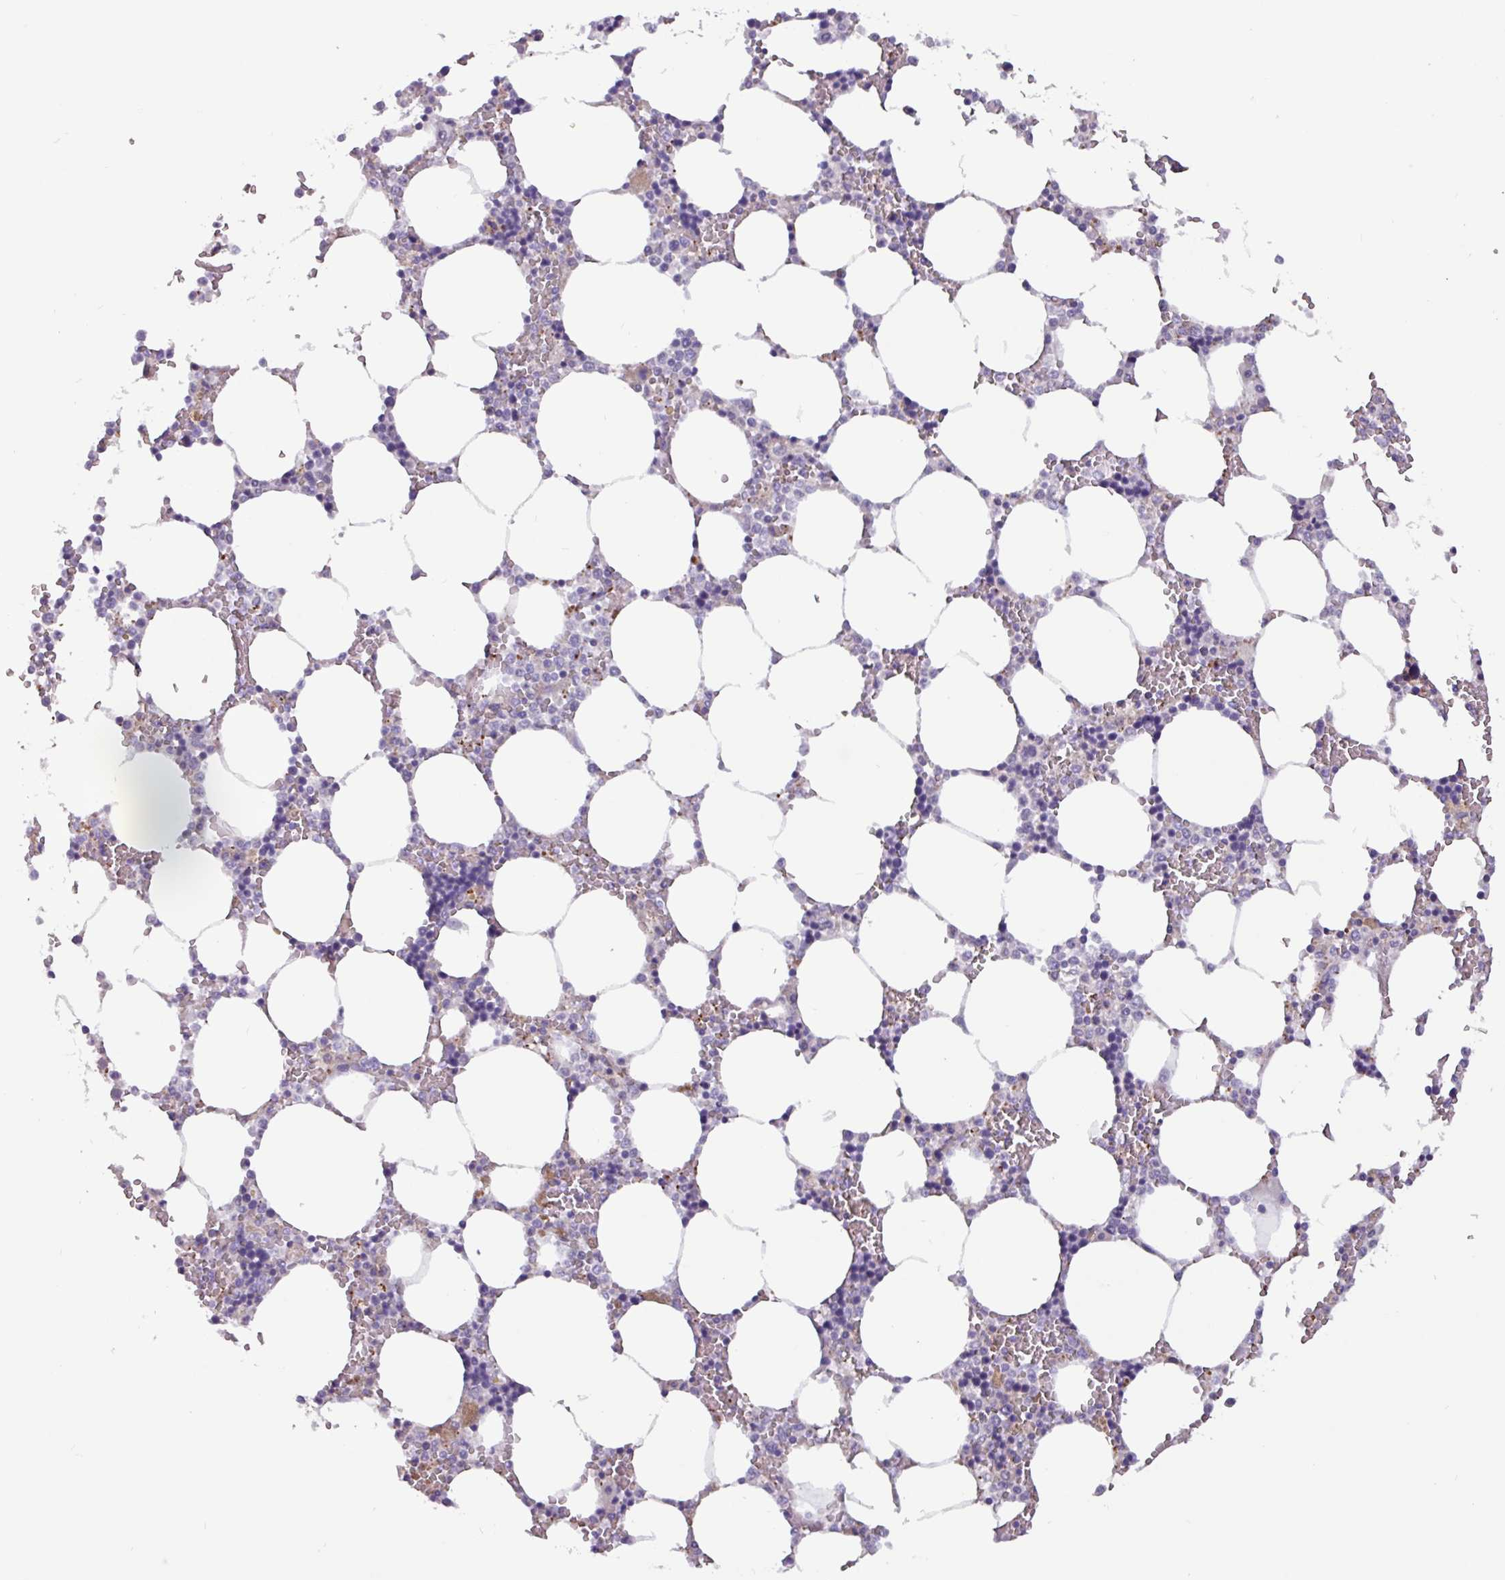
{"staining": {"intensity": "negative", "quantity": "none", "location": "none"}, "tissue": "bone marrow", "cell_type": "Hematopoietic cells", "image_type": "normal", "snomed": [{"axis": "morphology", "description": "Normal tissue, NOS"}, {"axis": "topography", "description": "Bone marrow"}], "caption": "High power microscopy histopathology image of an IHC micrograph of normal bone marrow, revealing no significant expression in hematopoietic cells.", "gene": "PLIN2", "patient": {"sex": "male", "age": 64}}